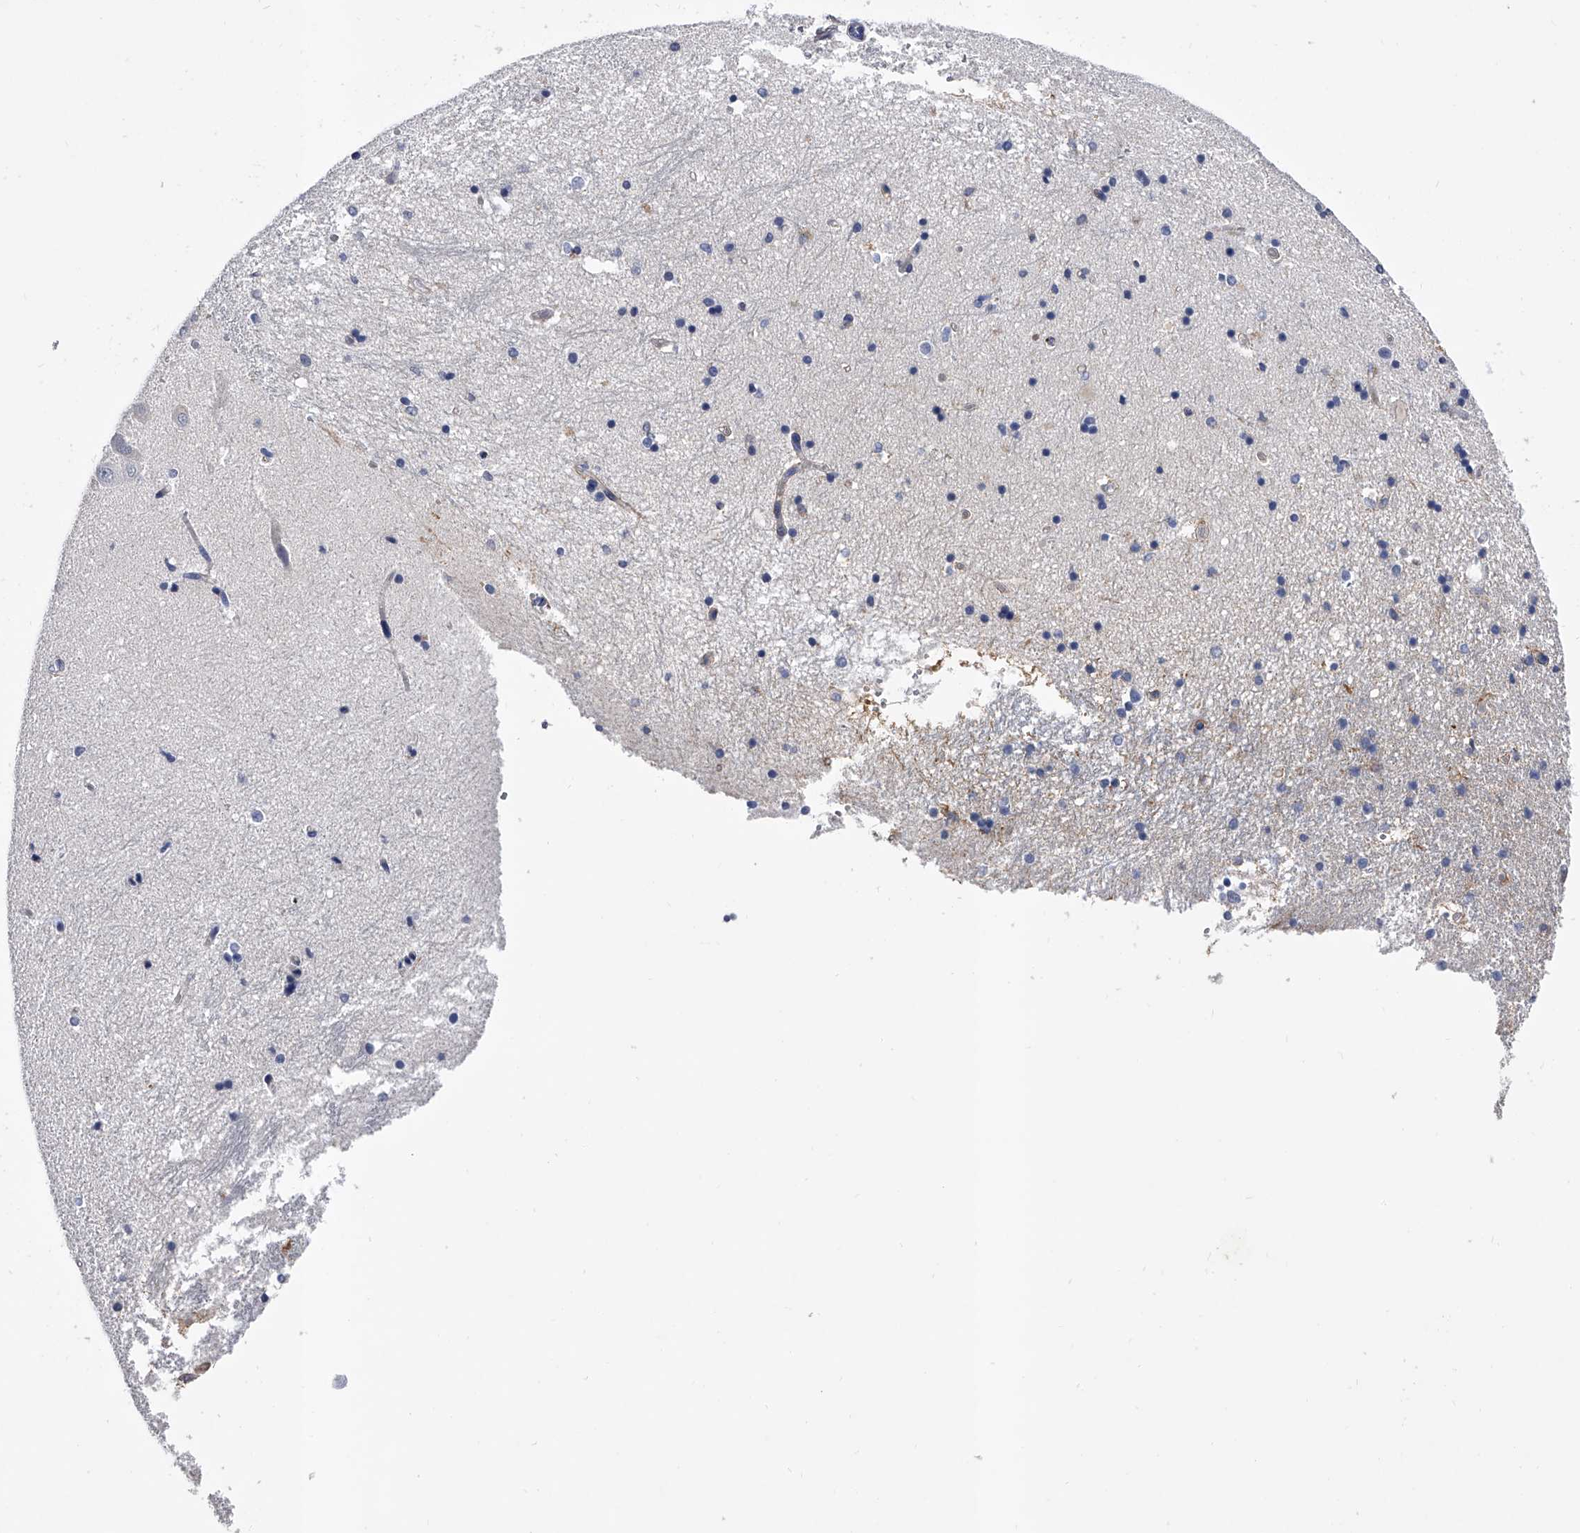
{"staining": {"intensity": "negative", "quantity": "none", "location": "none"}, "tissue": "hippocampus", "cell_type": "Glial cells", "image_type": "normal", "snomed": [{"axis": "morphology", "description": "Normal tissue, NOS"}, {"axis": "topography", "description": "Hippocampus"}], "caption": "IHC of normal human hippocampus demonstrates no staining in glial cells. Nuclei are stained in blue.", "gene": "EFCAB7", "patient": {"sex": "male", "age": 45}}